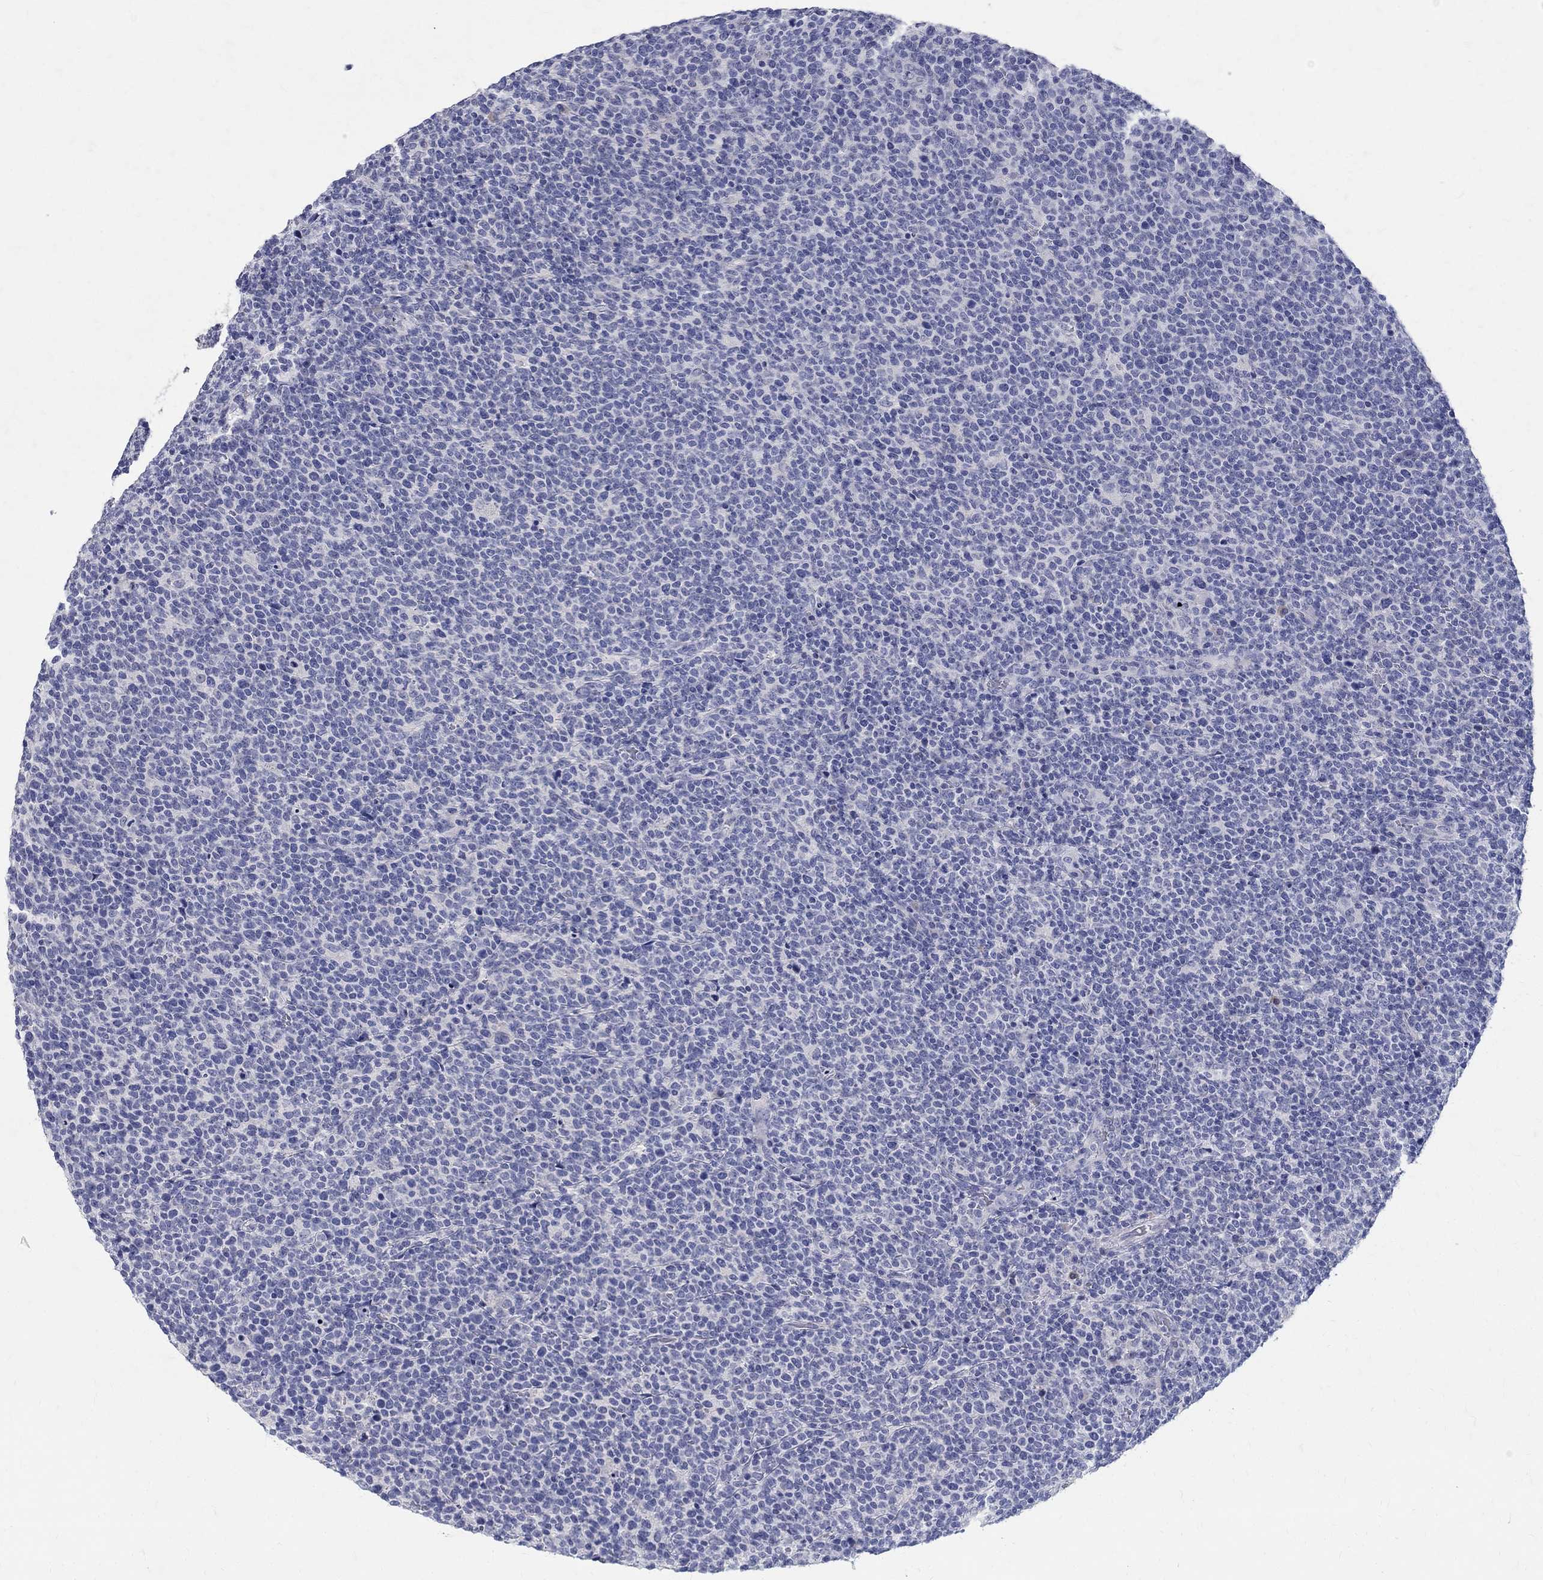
{"staining": {"intensity": "negative", "quantity": "none", "location": "none"}, "tissue": "lymphoma", "cell_type": "Tumor cells", "image_type": "cancer", "snomed": [{"axis": "morphology", "description": "Malignant lymphoma, non-Hodgkin's type, High grade"}, {"axis": "topography", "description": "Lymph node"}], "caption": "An immunohistochemistry (IHC) photomicrograph of high-grade malignant lymphoma, non-Hodgkin's type is shown. There is no staining in tumor cells of high-grade malignant lymphoma, non-Hodgkin's type. The staining is performed using DAB (3,3'-diaminobenzidine) brown chromogen with nuclei counter-stained in using hematoxylin.", "gene": "SOX2", "patient": {"sex": "male", "age": 61}}